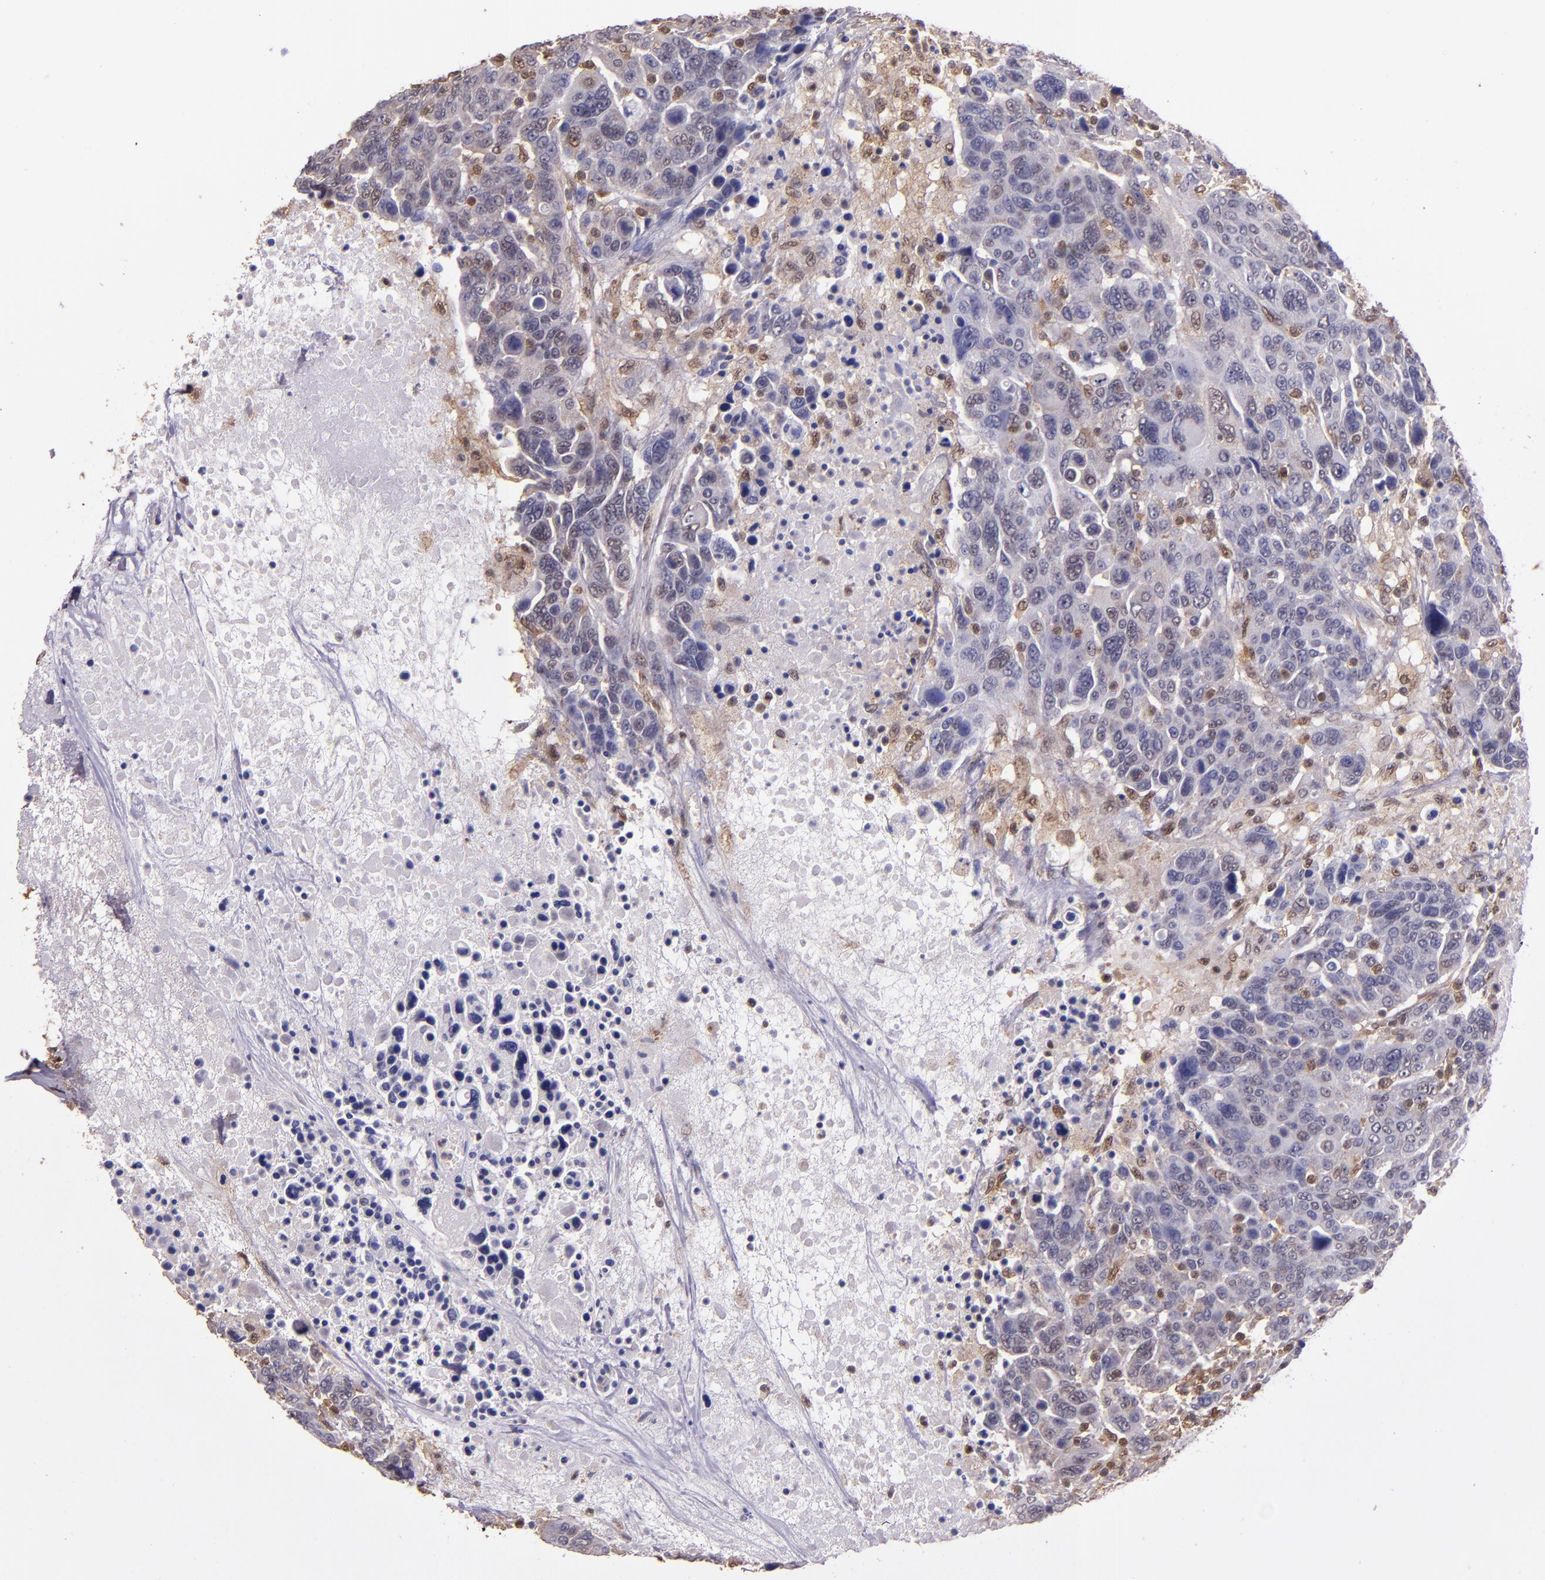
{"staining": {"intensity": "moderate", "quantity": "25%-75%", "location": "cytoplasmic/membranous,nuclear"}, "tissue": "breast cancer", "cell_type": "Tumor cells", "image_type": "cancer", "snomed": [{"axis": "morphology", "description": "Duct carcinoma"}, {"axis": "topography", "description": "Breast"}], "caption": "Breast invasive ductal carcinoma stained with DAB (3,3'-diaminobenzidine) immunohistochemistry (IHC) displays medium levels of moderate cytoplasmic/membranous and nuclear positivity in approximately 25%-75% of tumor cells.", "gene": "STAT6", "patient": {"sex": "female", "age": 37}}